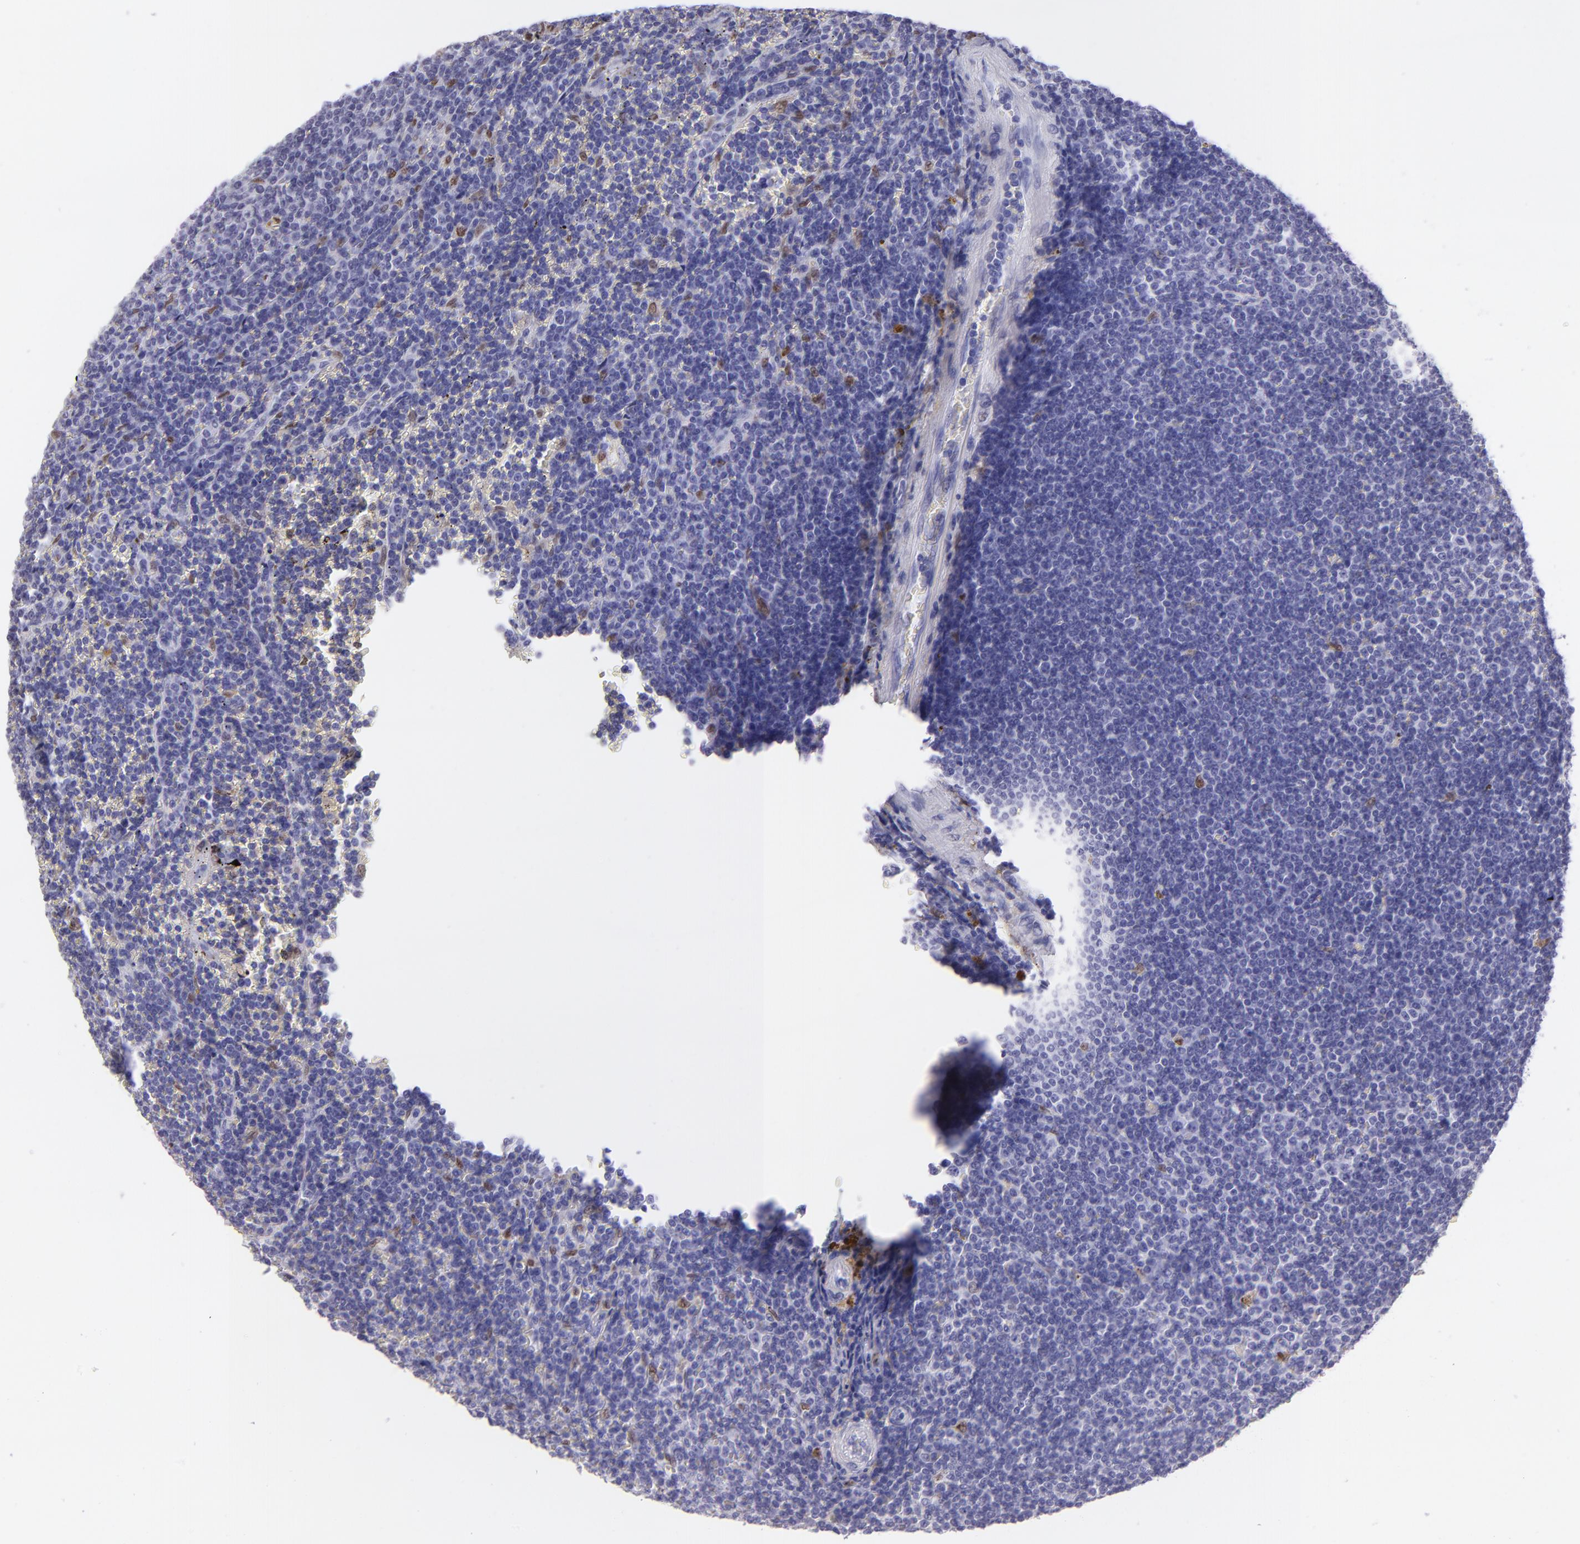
{"staining": {"intensity": "weak", "quantity": "<25%", "location": "nuclear"}, "tissue": "lymphoma", "cell_type": "Tumor cells", "image_type": "cancer", "snomed": [{"axis": "morphology", "description": "Malignant lymphoma, non-Hodgkin's type, Low grade"}, {"axis": "topography", "description": "Spleen"}], "caption": "This is an immunohistochemistry photomicrograph of lymphoma. There is no expression in tumor cells.", "gene": "MITF", "patient": {"sex": "male", "age": 80}}